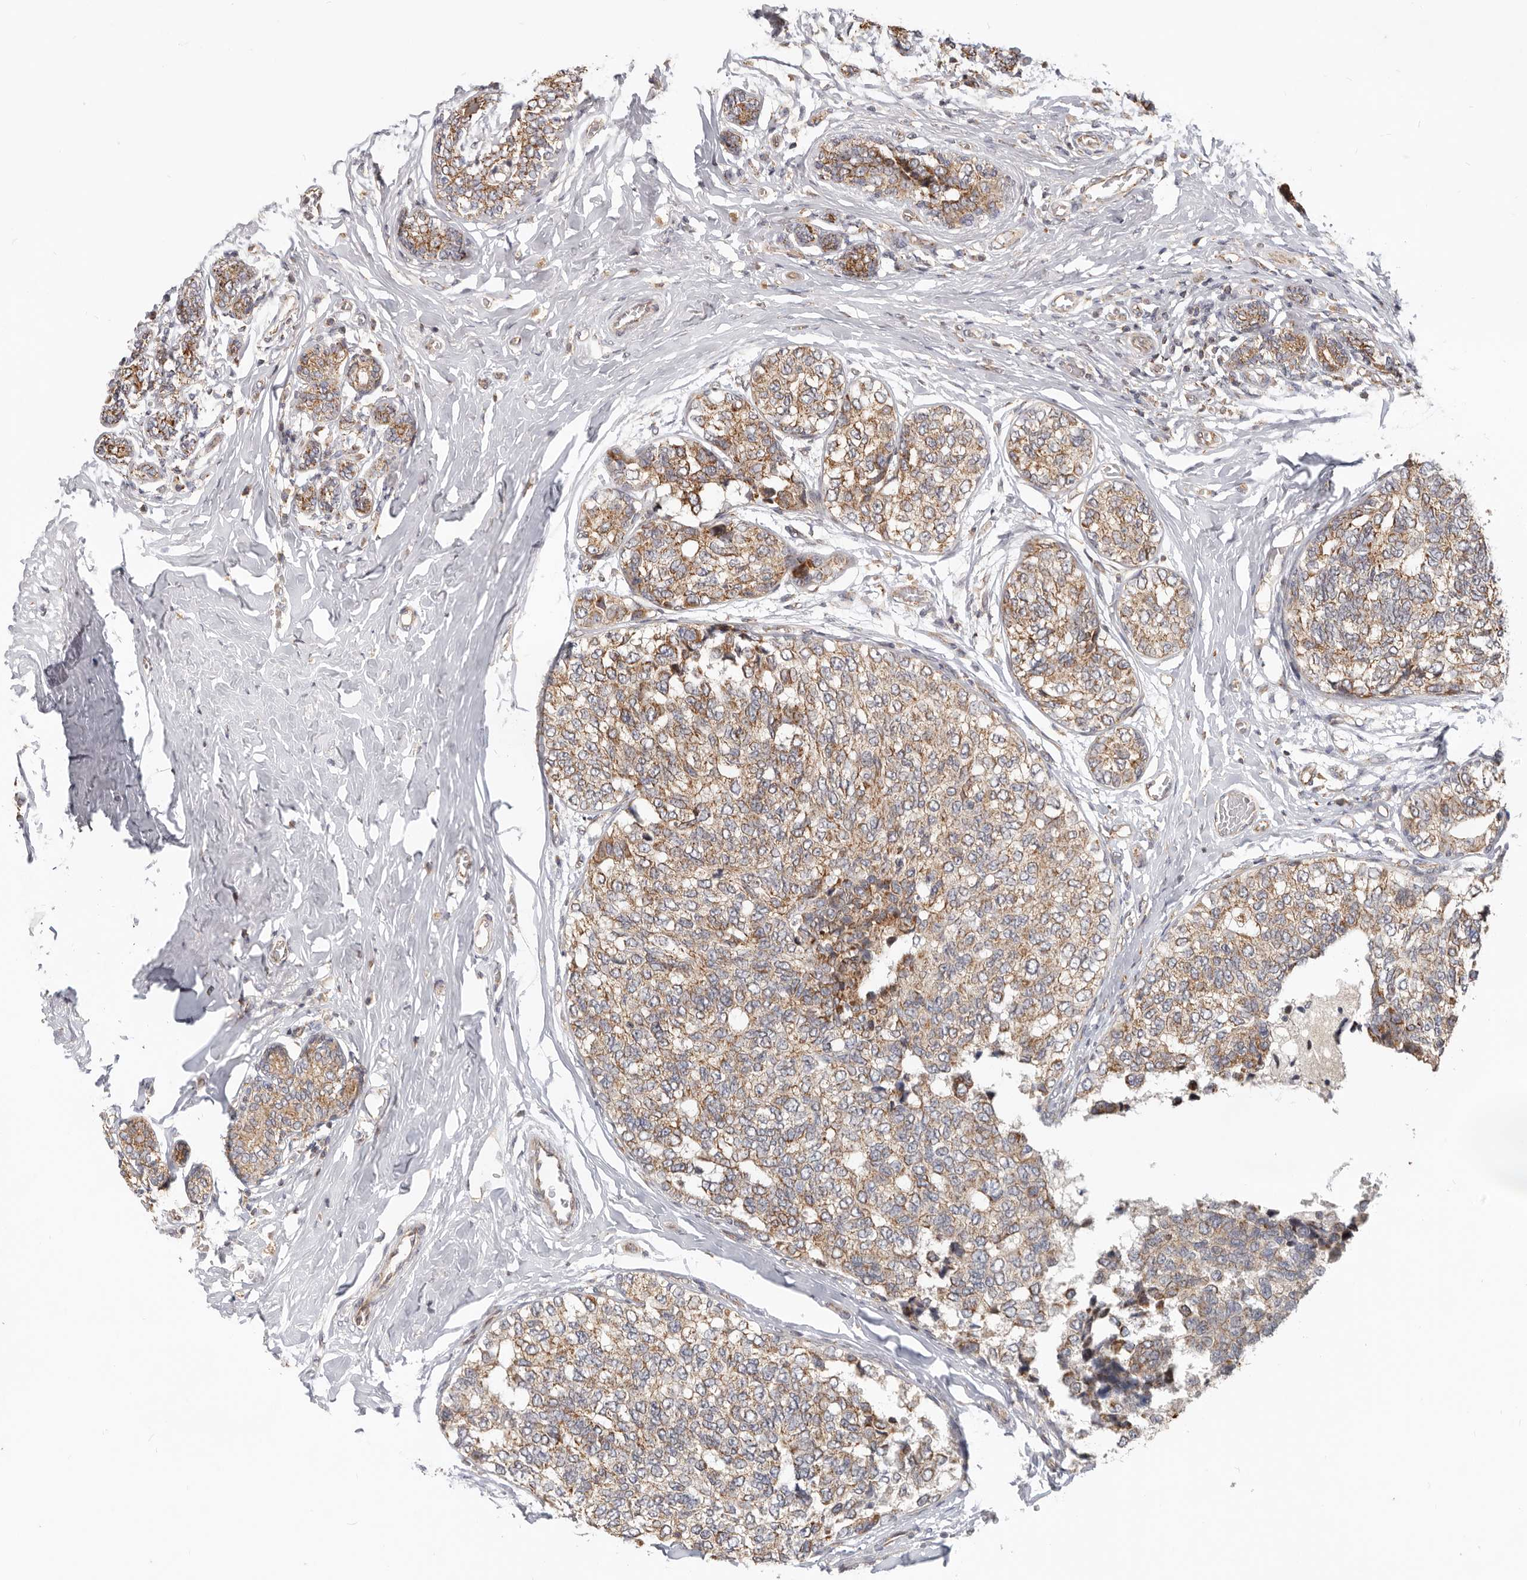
{"staining": {"intensity": "moderate", "quantity": ">75%", "location": "cytoplasmic/membranous"}, "tissue": "breast cancer", "cell_type": "Tumor cells", "image_type": "cancer", "snomed": [{"axis": "morphology", "description": "Normal tissue, NOS"}, {"axis": "morphology", "description": "Duct carcinoma"}, {"axis": "topography", "description": "Breast"}], "caption": "Tumor cells demonstrate medium levels of moderate cytoplasmic/membranous expression in approximately >75% of cells in human breast cancer (infiltrating ductal carcinoma). The staining was performed using DAB to visualize the protein expression in brown, while the nuclei were stained in blue with hematoxylin (Magnification: 20x).", "gene": "USP49", "patient": {"sex": "female", "age": 43}}